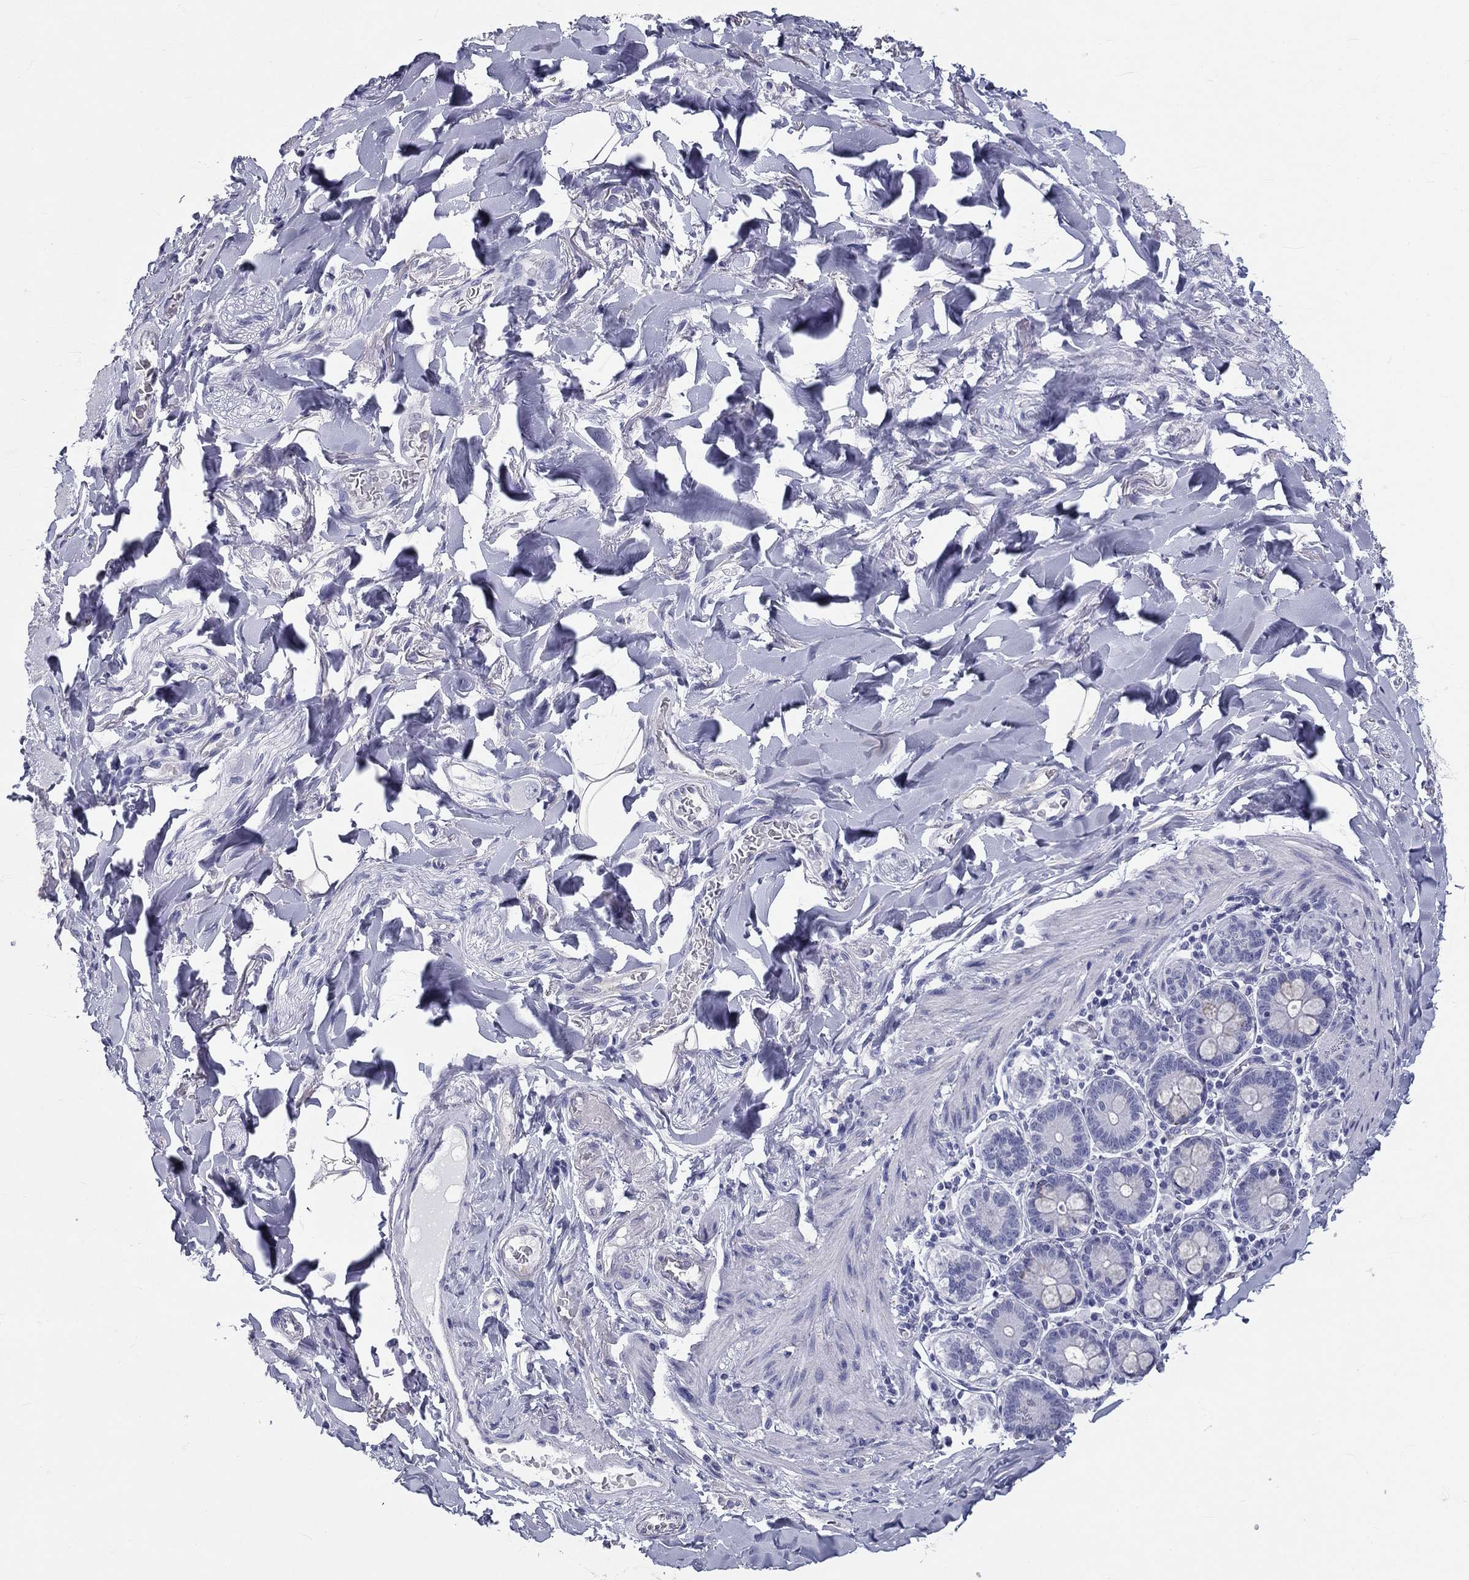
{"staining": {"intensity": "negative", "quantity": "none", "location": "none"}, "tissue": "adipose tissue", "cell_type": "Adipocytes", "image_type": "normal", "snomed": [{"axis": "morphology", "description": "Normal tissue, NOS"}, {"axis": "topography", "description": "Smooth muscle"}, {"axis": "topography", "description": "Duodenum"}, {"axis": "topography", "description": "Peripheral nerve tissue"}], "caption": "High power microscopy histopathology image of an IHC histopathology image of unremarkable adipose tissue, revealing no significant positivity in adipocytes. (Stains: DAB (3,3'-diaminobenzidine) immunohistochemistry (IHC) with hematoxylin counter stain, Microscopy: brightfield microscopy at high magnification).", "gene": "DNALI1", "patient": {"sex": "female", "age": 61}}